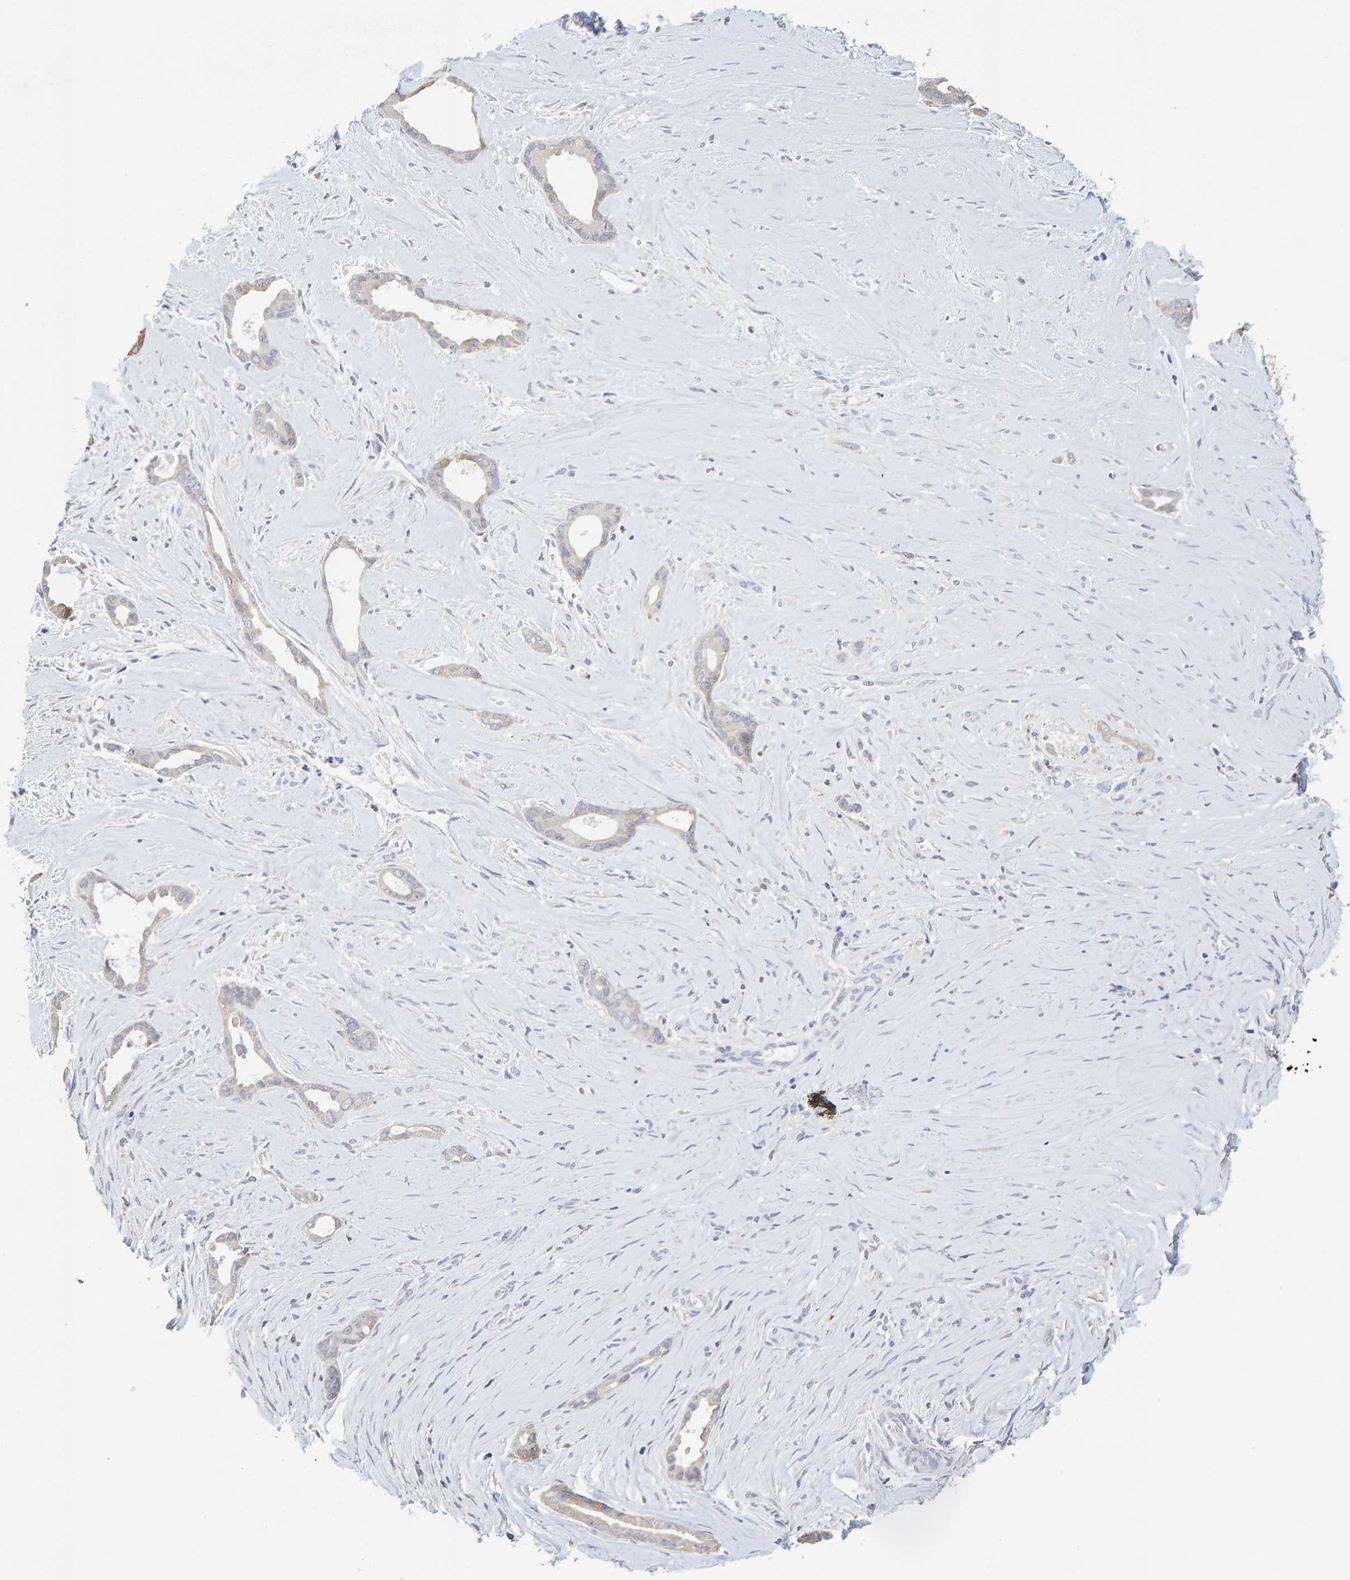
{"staining": {"intensity": "weak", "quantity": "<25%", "location": "cytoplasmic/membranous"}, "tissue": "liver cancer", "cell_type": "Tumor cells", "image_type": "cancer", "snomed": [{"axis": "morphology", "description": "Cholangiocarcinoma"}, {"axis": "topography", "description": "Liver"}], "caption": "The photomicrograph reveals no significant expression in tumor cells of liver cholangiocarcinoma.", "gene": "SGPL1", "patient": {"sex": "female", "age": 55}}